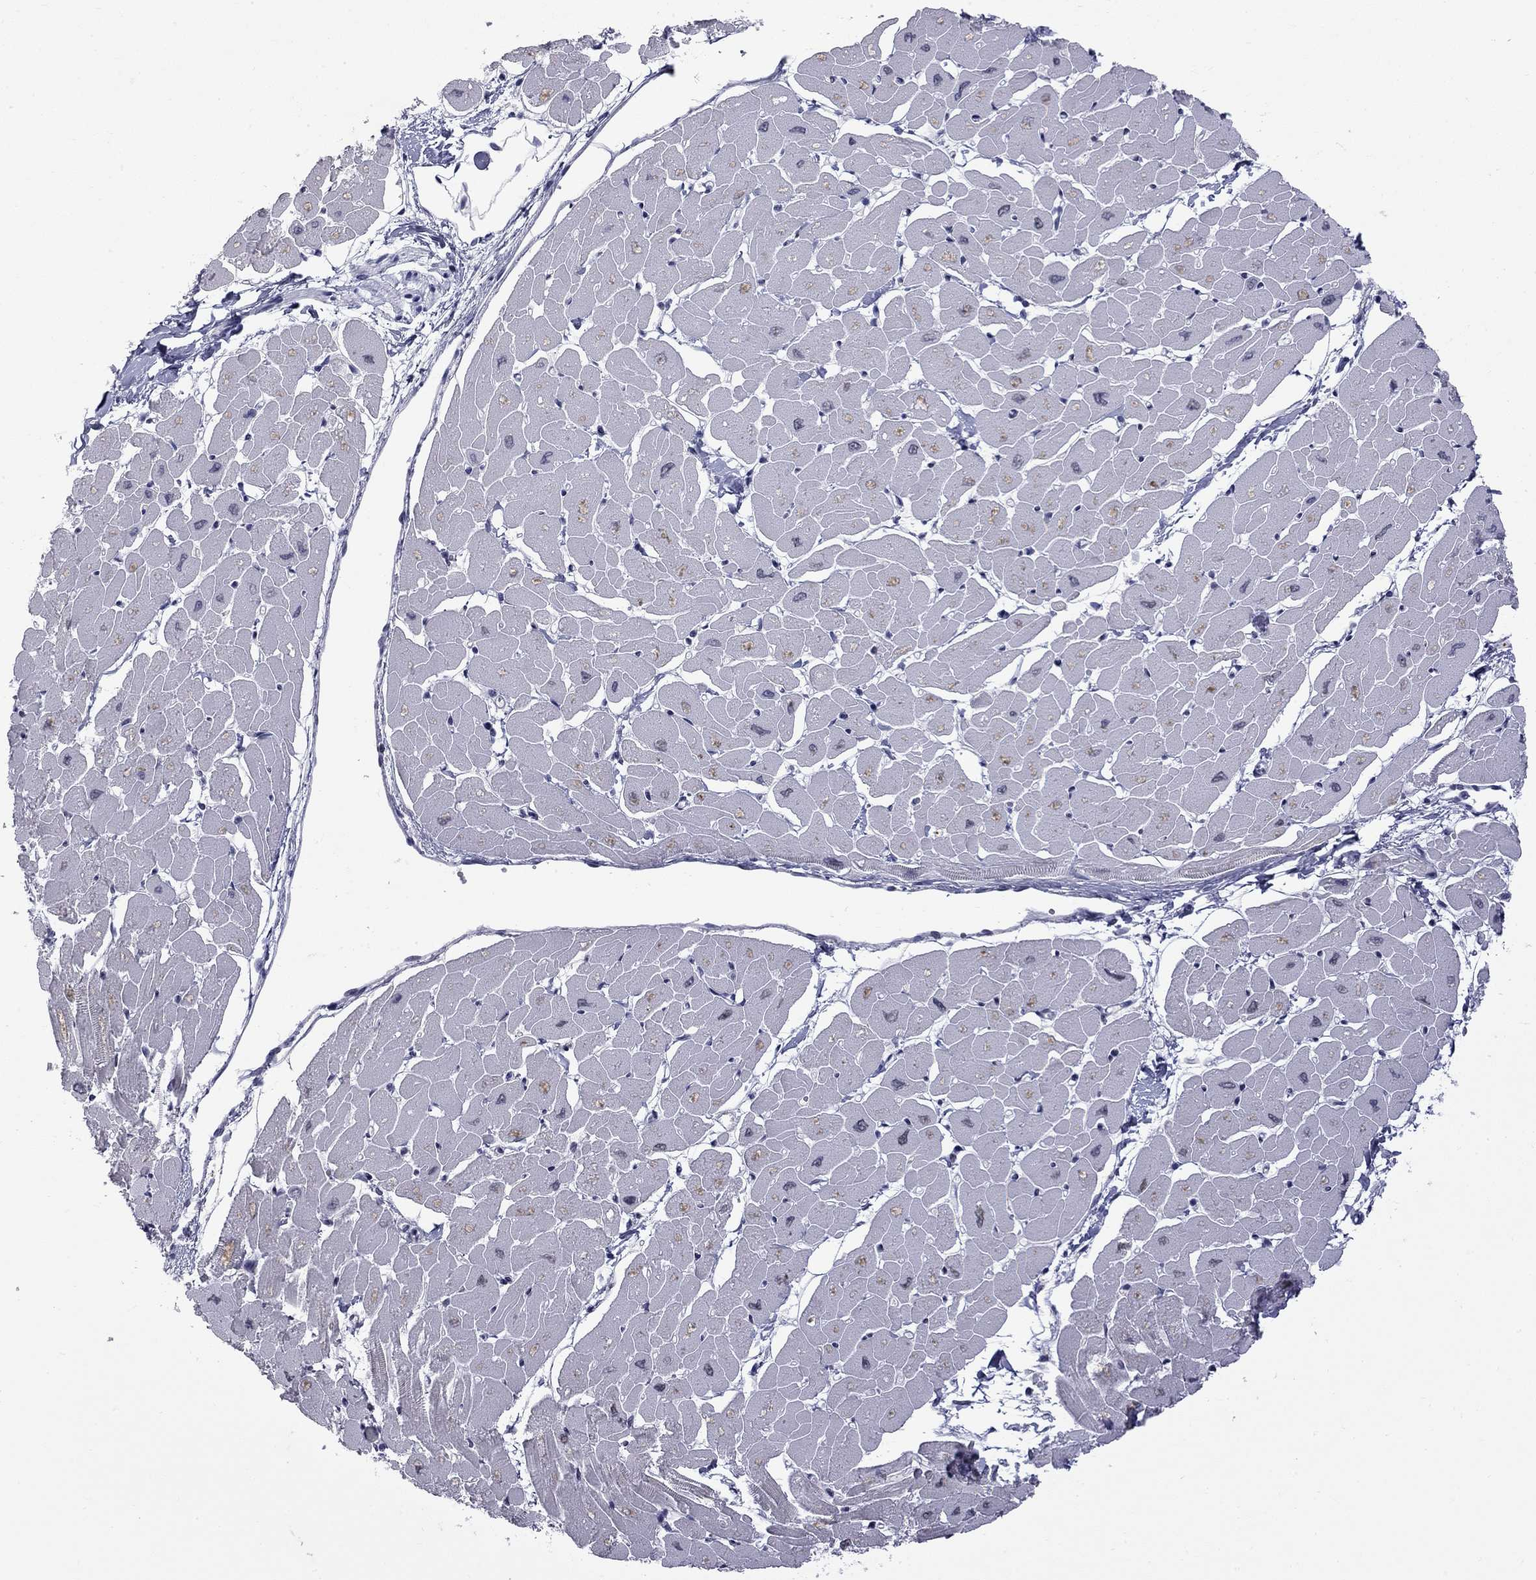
{"staining": {"intensity": "negative", "quantity": "none", "location": "none"}, "tissue": "heart muscle", "cell_type": "Cardiomyocytes", "image_type": "normal", "snomed": [{"axis": "morphology", "description": "Normal tissue, NOS"}, {"axis": "topography", "description": "Heart"}], "caption": "Protein analysis of unremarkable heart muscle exhibits no significant positivity in cardiomyocytes.", "gene": "RFWD3", "patient": {"sex": "male", "age": 57}}